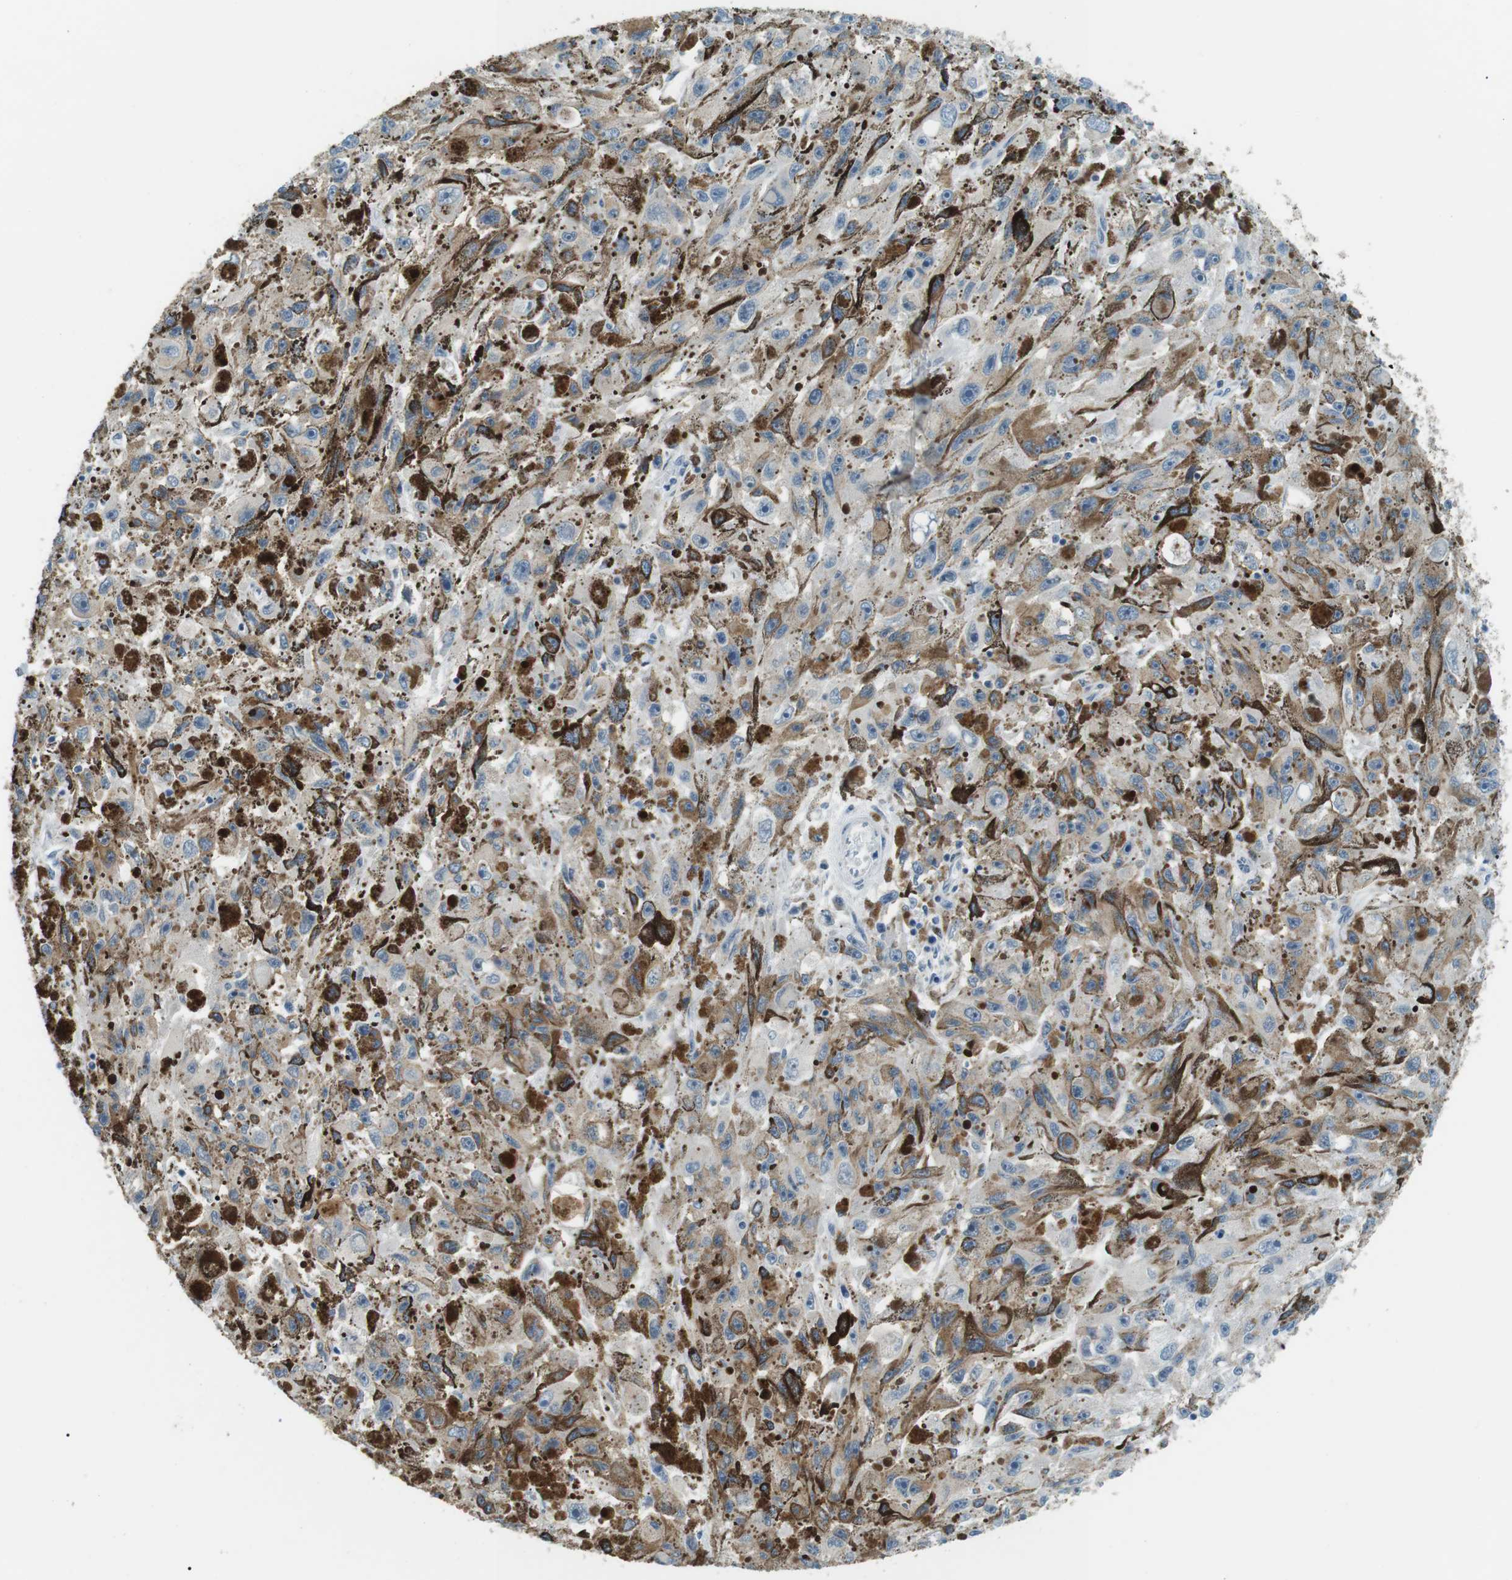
{"staining": {"intensity": "negative", "quantity": "none", "location": "none"}, "tissue": "melanoma", "cell_type": "Tumor cells", "image_type": "cancer", "snomed": [{"axis": "morphology", "description": "Malignant melanoma, NOS"}, {"axis": "topography", "description": "Skin"}], "caption": "A photomicrograph of human malignant melanoma is negative for staining in tumor cells.", "gene": "SERPINB2", "patient": {"sex": "female", "age": 104}}